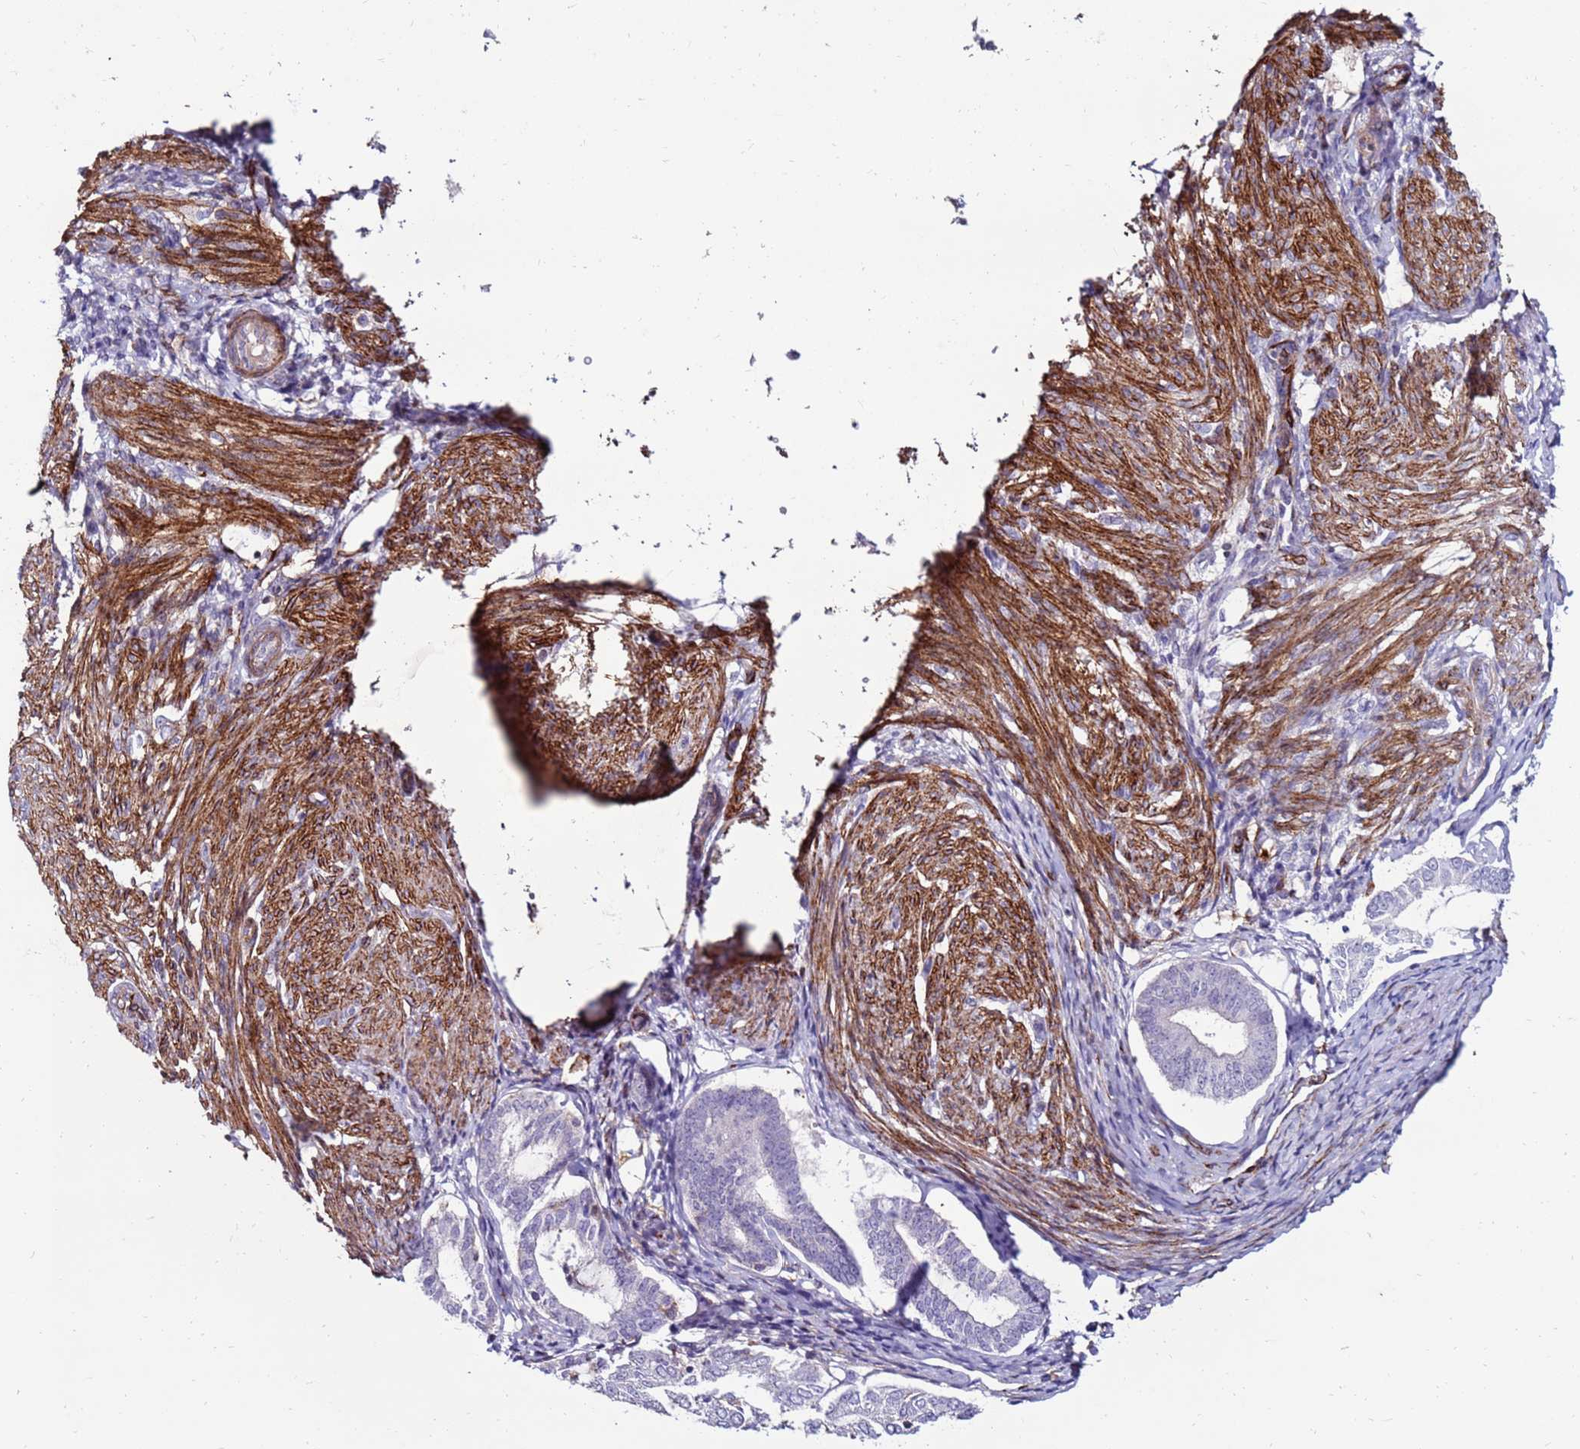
{"staining": {"intensity": "negative", "quantity": "none", "location": "none"}, "tissue": "endometrial cancer", "cell_type": "Tumor cells", "image_type": "cancer", "snomed": [{"axis": "morphology", "description": "Adenocarcinoma, NOS"}, {"axis": "topography", "description": "Endometrium"}], "caption": "Human endometrial adenocarcinoma stained for a protein using IHC demonstrates no expression in tumor cells.", "gene": "CLEC4M", "patient": {"sex": "female", "age": 81}}